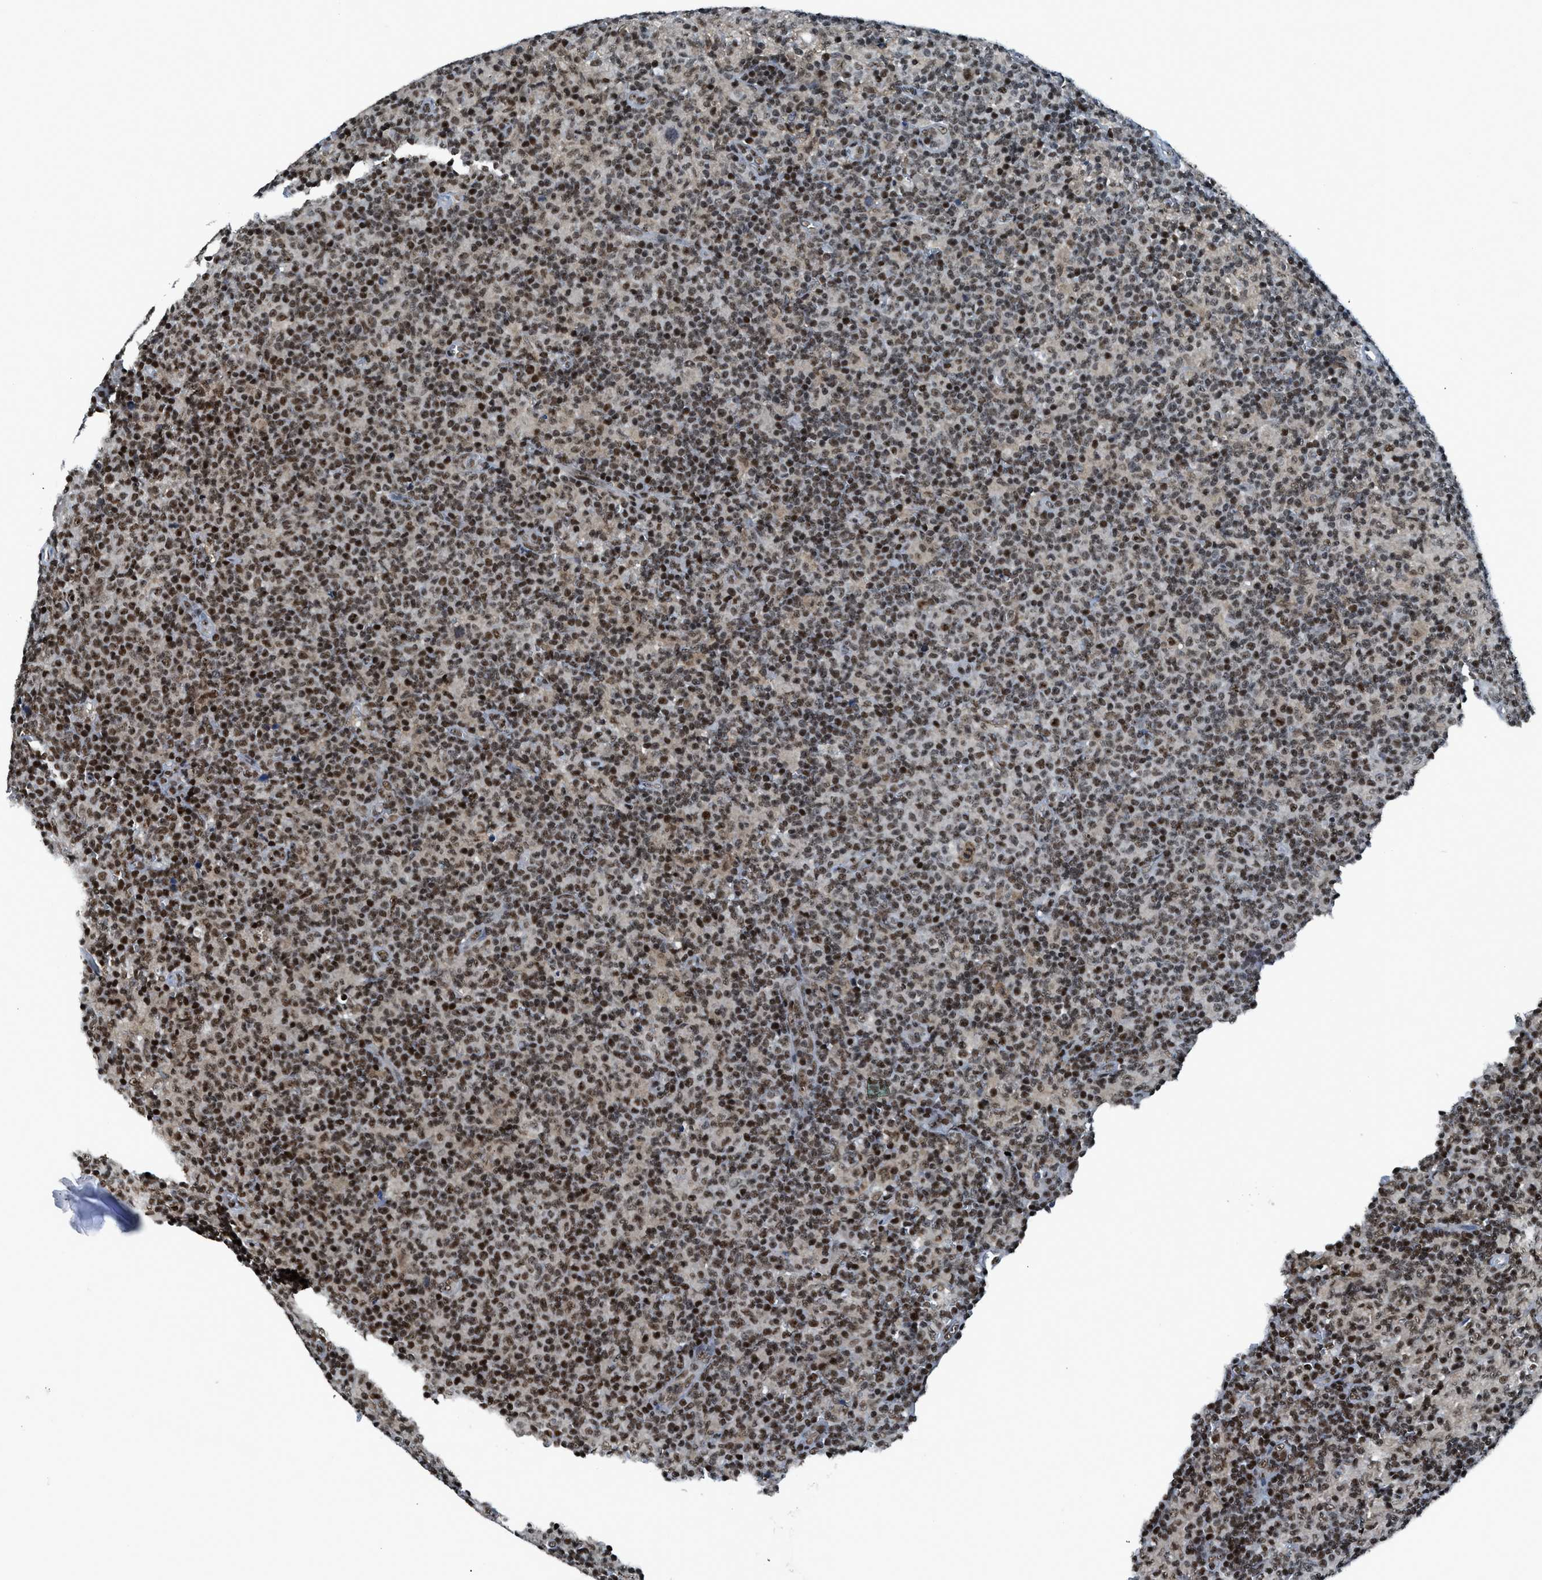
{"staining": {"intensity": "strong", "quantity": ">75%", "location": "nuclear"}, "tissue": "lymph node", "cell_type": "Germinal center cells", "image_type": "normal", "snomed": [{"axis": "morphology", "description": "Normal tissue, NOS"}, {"axis": "morphology", "description": "Inflammation, NOS"}, {"axis": "topography", "description": "Lymph node"}], "caption": "IHC histopathology image of benign lymph node stained for a protein (brown), which exhibits high levels of strong nuclear staining in about >75% of germinal center cells.", "gene": "RAD51B", "patient": {"sex": "male", "age": 55}}